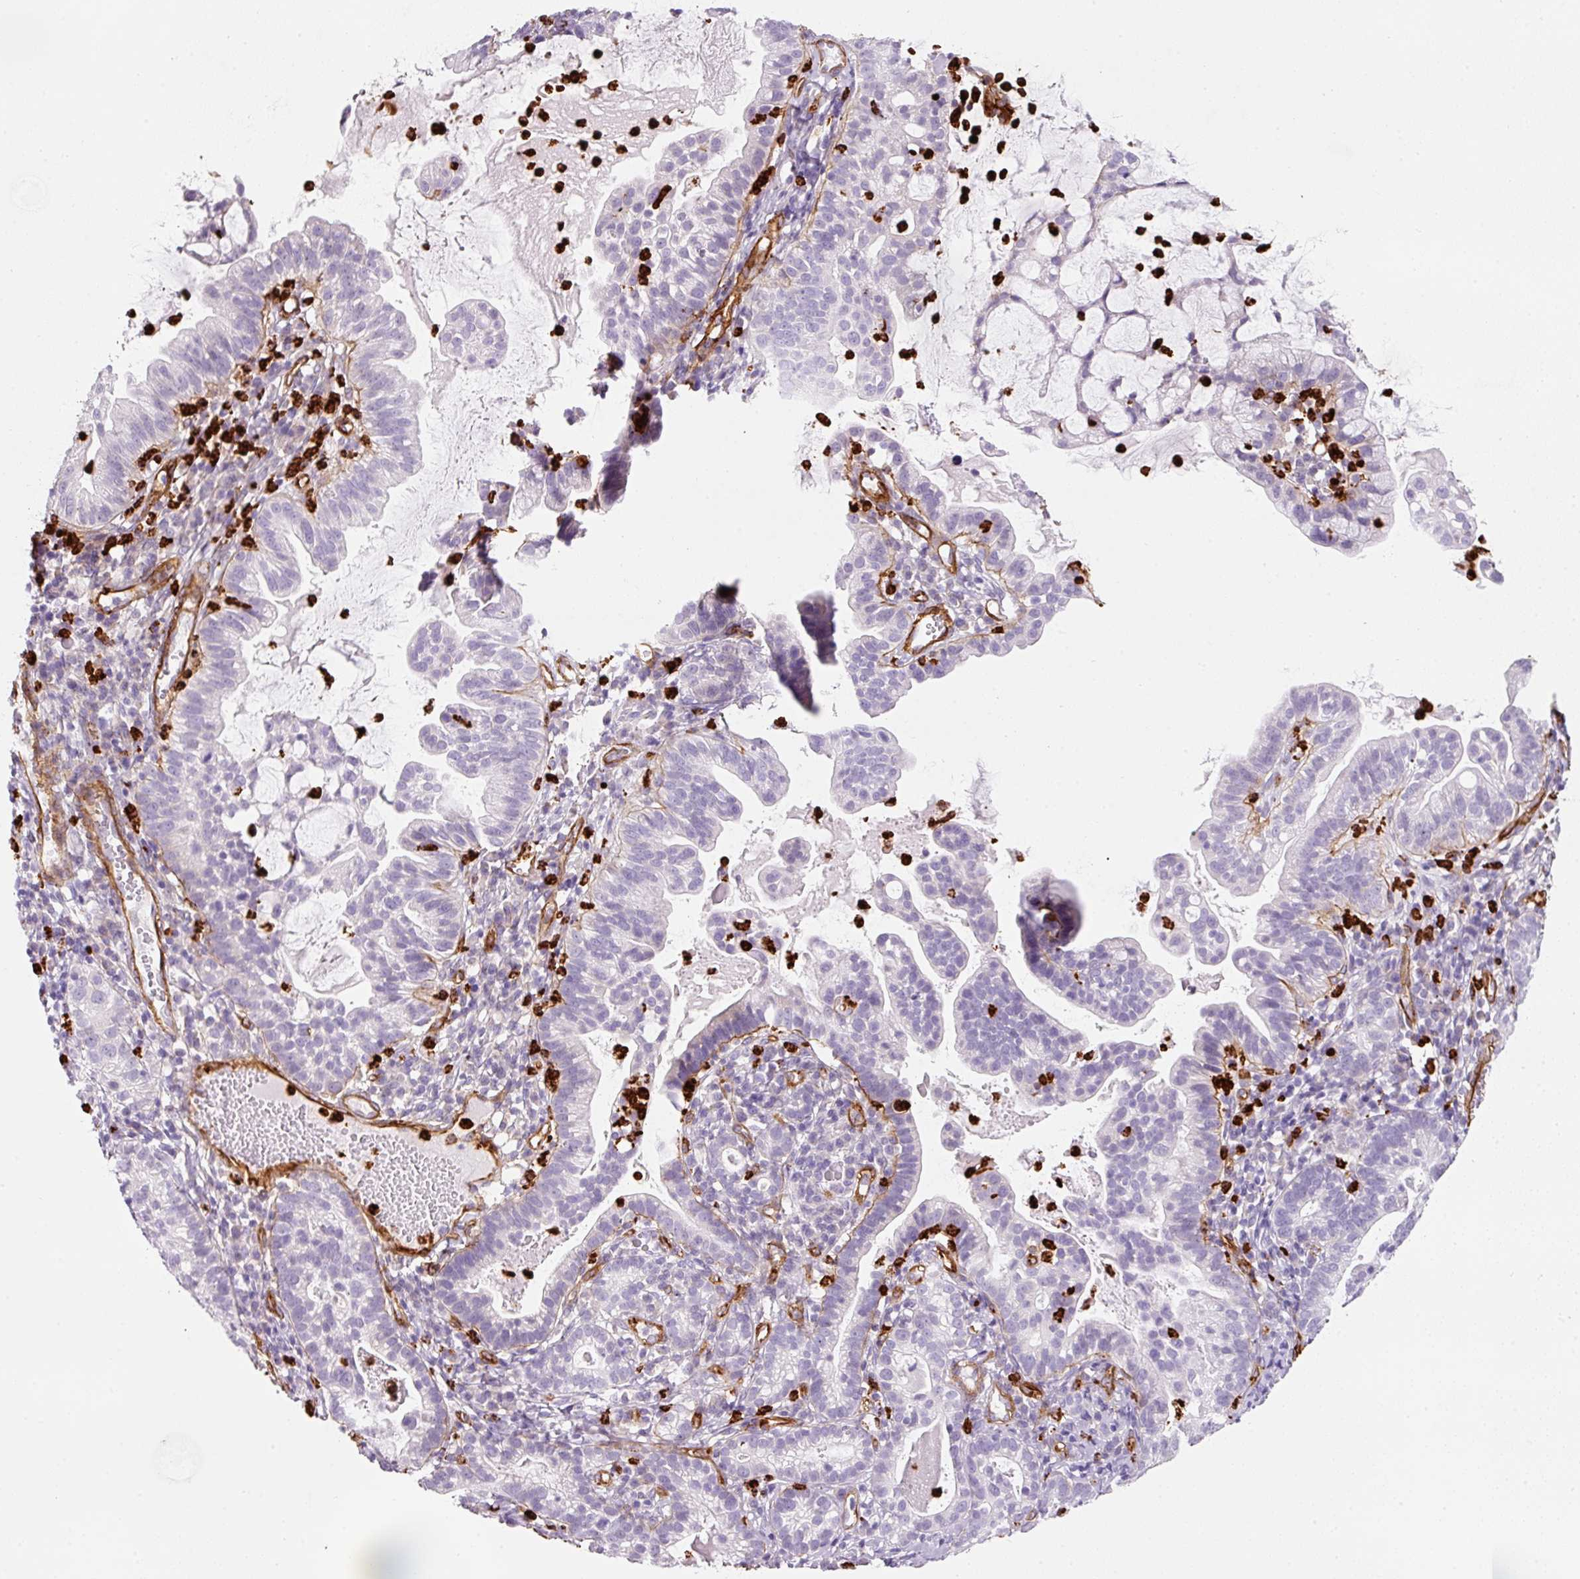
{"staining": {"intensity": "negative", "quantity": "none", "location": "none"}, "tissue": "cervical cancer", "cell_type": "Tumor cells", "image_type": "cancer", "snomed": [{"axis": "morphology", "description": "Adenocarcinoma, NOS"}, {"axis": "topography", "description": "Cervix"}], "caption": "Cervical cancer was stained to show a protein in brown. There is no significant staining in tumor cells. (DAB (3,3'-diaminobenzidine) immunohistochemistry with hematoxylin counter stain).", "gene": "LOXL4", "patient": {"sex": "female", "age": 41}}